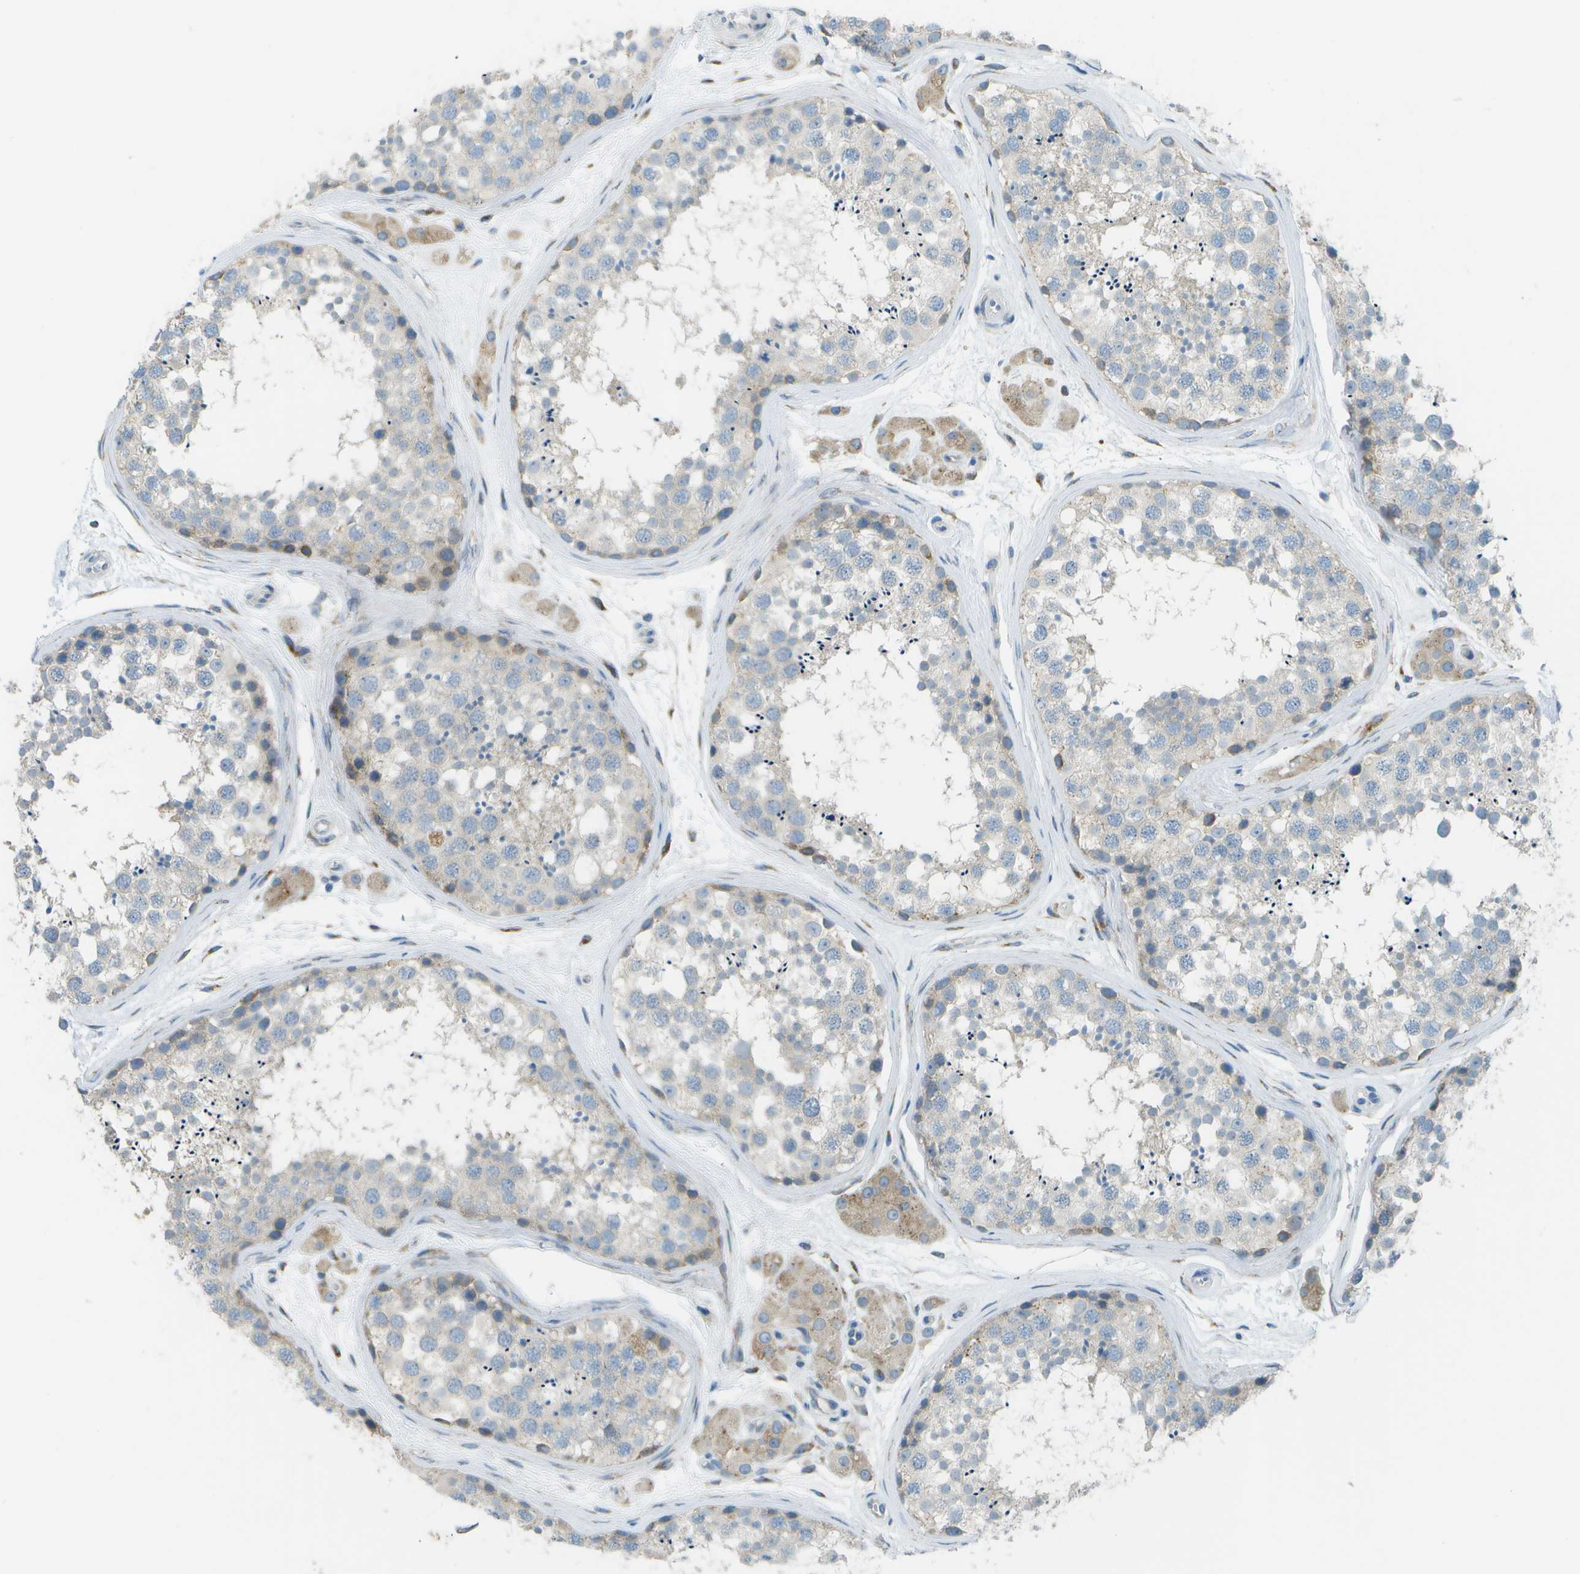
{"staining": {"intensity": "negative", "quantity": "none", "location": "none"}, "tissue": "testis", "cell_type": "Cells in seminiferous ducts", "image_type": "normal", "snomed": [{"axis": "morphology", "description": "Normal tissue, NOS"}, {"axis": "topography", "description": "Testis"}], "caption": "Protein analysis of benign testis shows no significant positivity in cells in seminiferous ducts.", "gene": "KCTD3", "patient": {"sex": "male", "age": 56}}